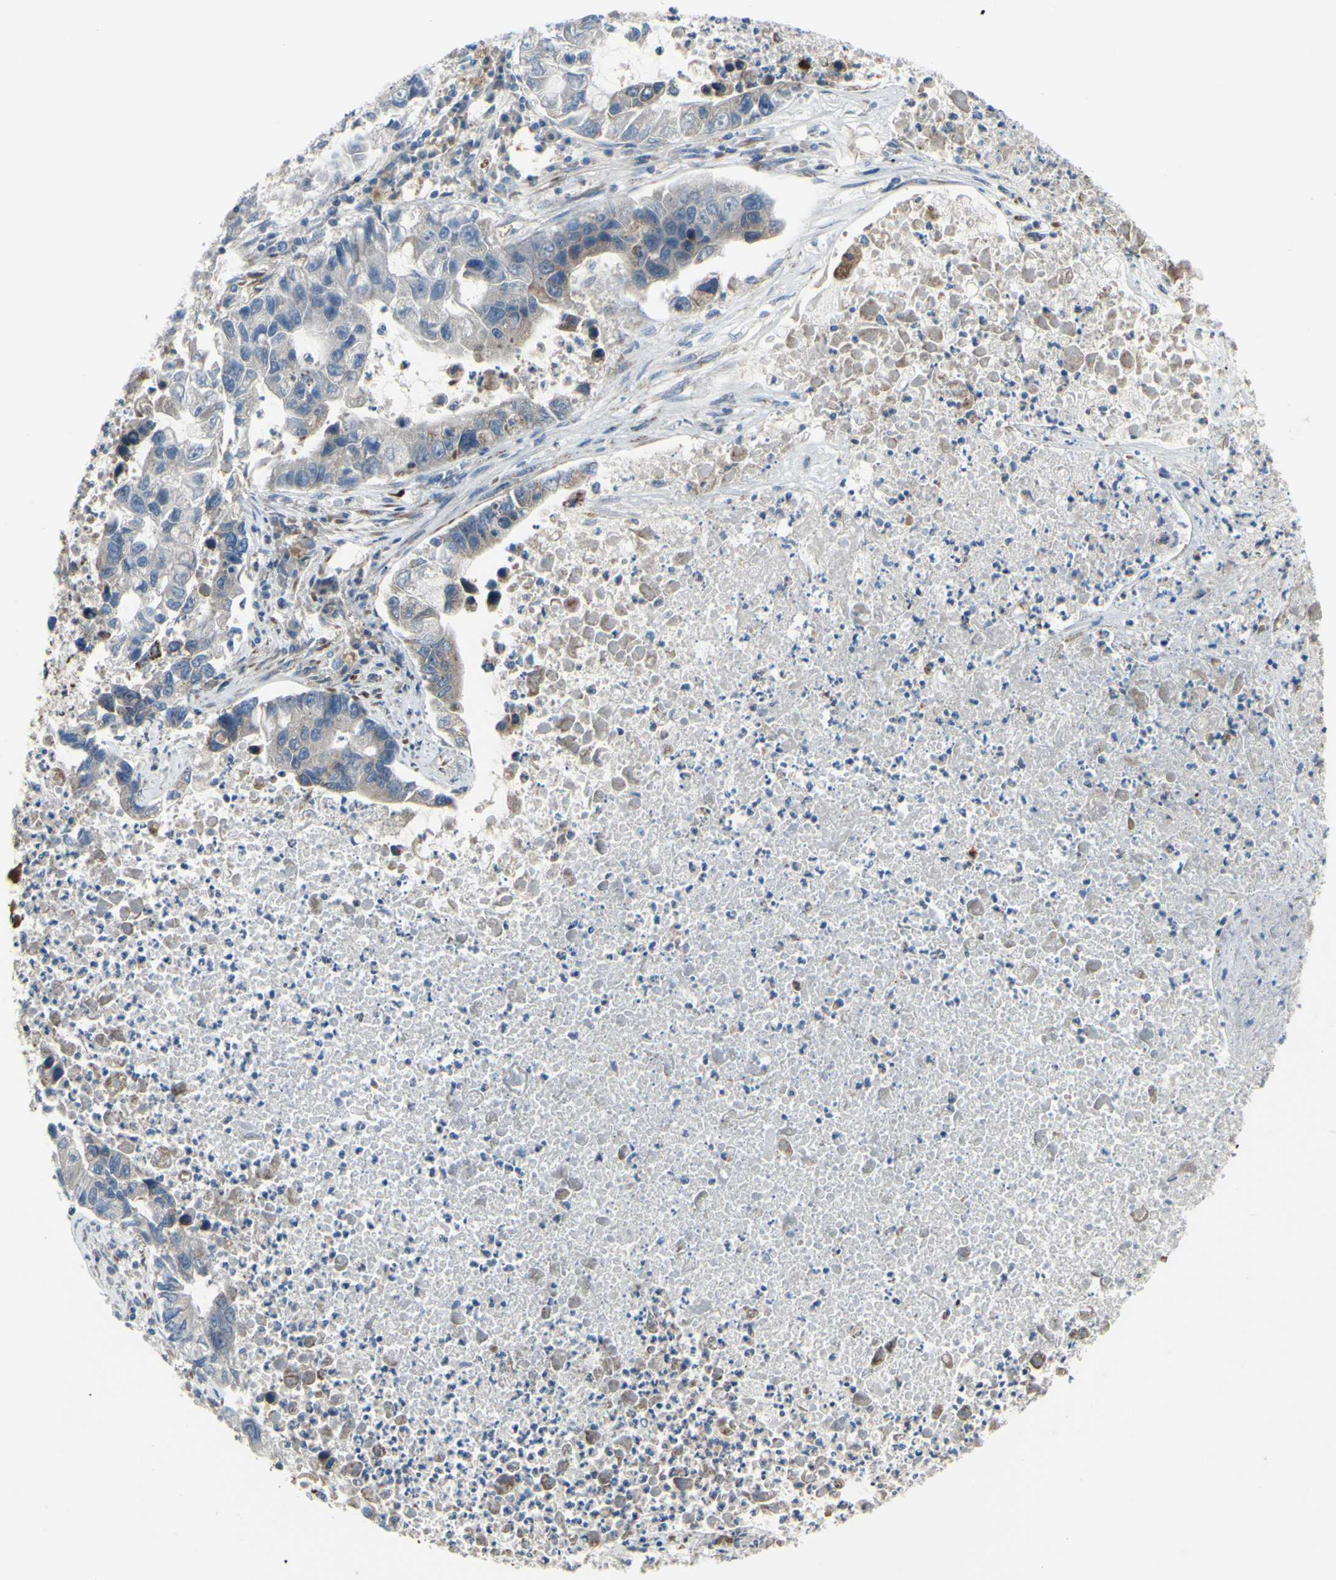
{"staining": {"intensity": "negative", "quantity": "none", "location": "none"}, "tissue": "lung cancer", "cell_type": "Tumor cells", "image_type": "cancer", "snomed": [{"axis": "morphology", "description": "Adenocarcinoma, NOS"}, {"axis": "topography", "description": "Lung"}], "caption": "The photomicrograph exhibits no significant expression in tumor cells of lung cancer.", "gene": "PRAF2", "patient": {"sex": "female", "age": 51}}